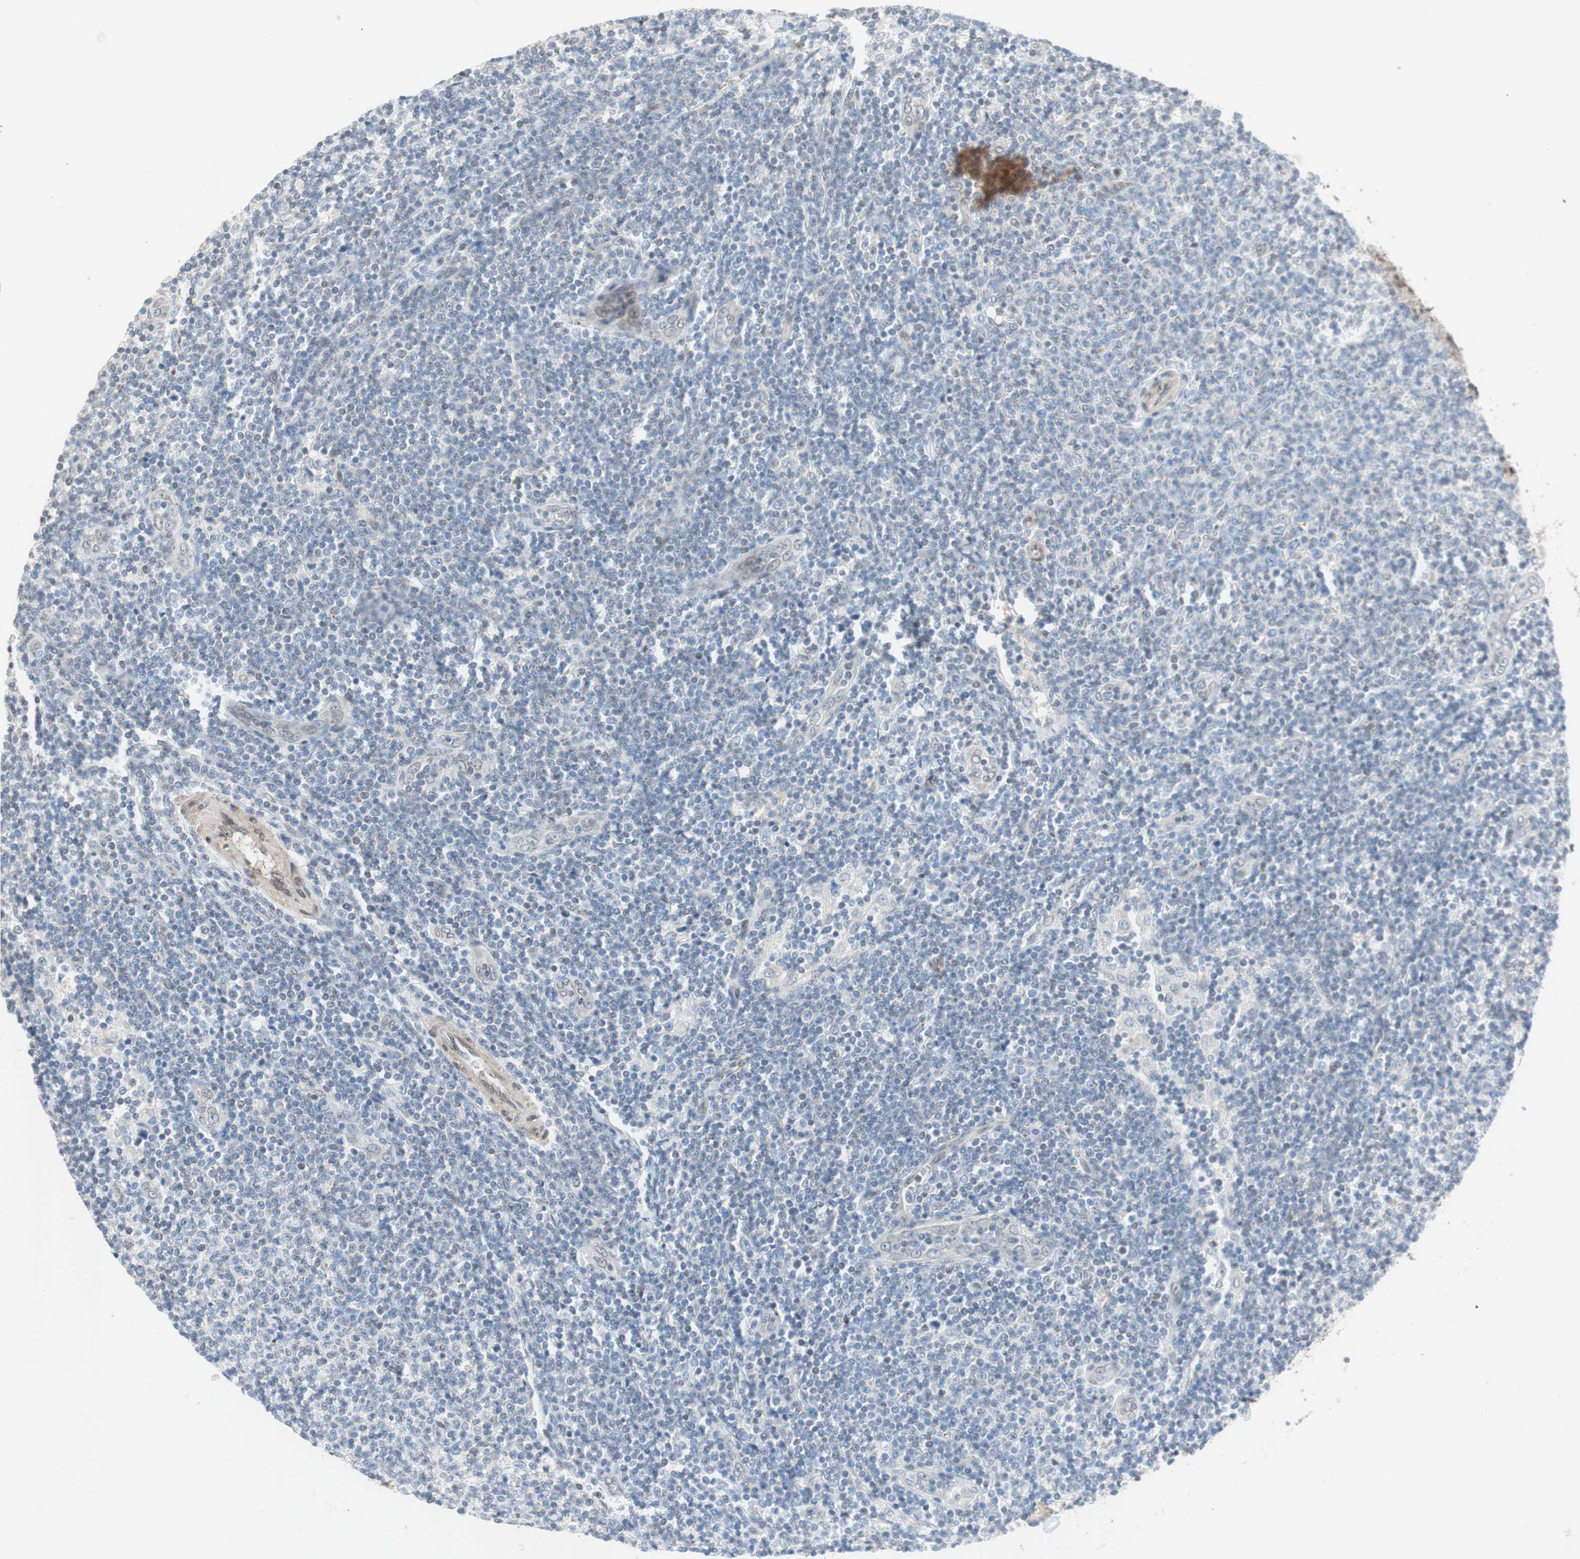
{"staining": {"intensity": "negative", "quantity": "none", "location": "none"}, "tissue": "lymphoma", "cell_type": "Tumor cells", "image_type": "cancer", "snomed": [{"axis": "morphology", "description": "Malignant lymphoma, non-Hodgkin's type, Low grade"}, {"axis": "topography", "description": "Lymph node"}], "caption": "This is an IHC histopathology image of human lymphoma. There is no expression in tumor cells.", "gene": "ARNT2", "patient": {"sex": "male", "age": 66}}